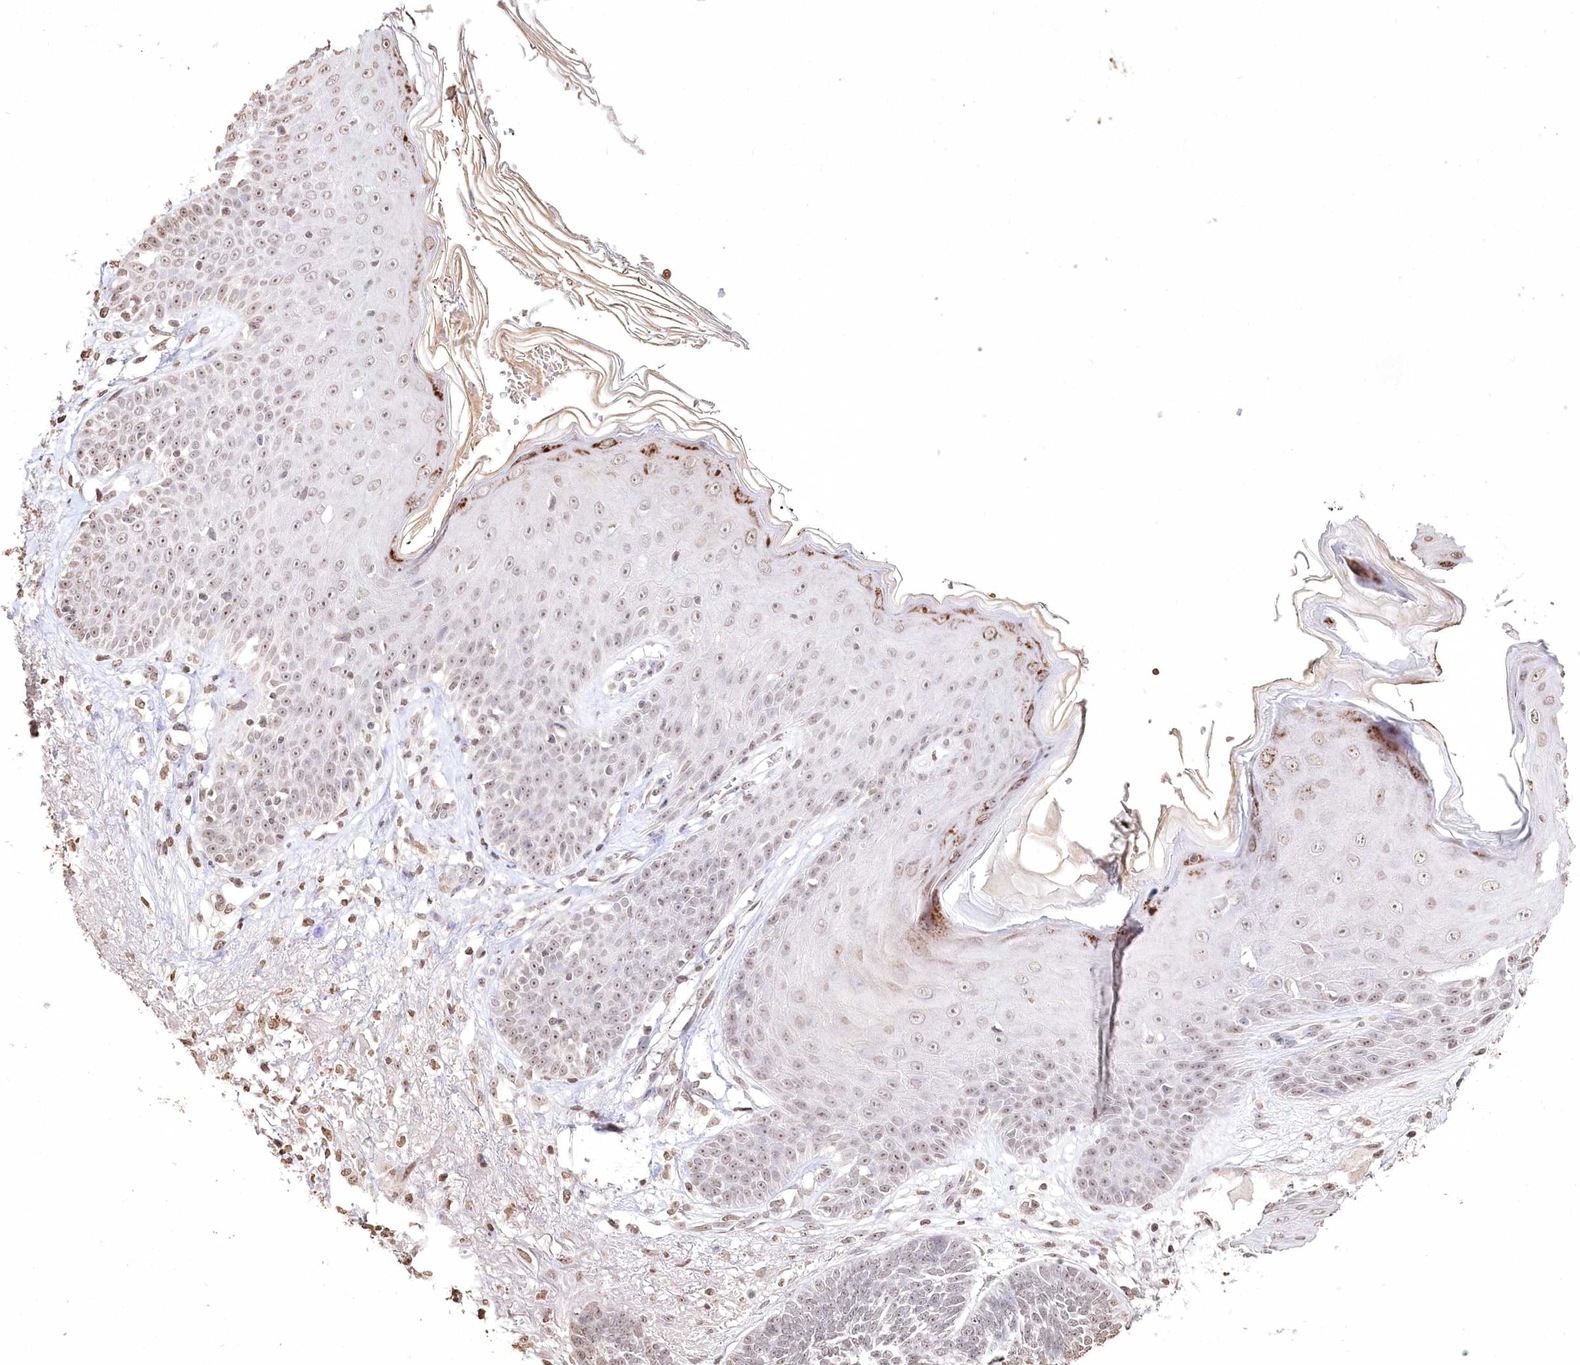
{"staining": {"intensity": "weak", "quantity": "<25%", "location": "nuclear"}, "tissue": "skin cancer", "cell_type": "Tumor cells", "image_type": "cancer", "snomed": [{"axis": "morphology", "description": "Normal tissue, NOS"}, {"axis": "morphology", "description": "Basal cell carcinoma"}, {"axis": "topography", "description": "Skin"}], "caption": "Basal cell carcinoma (skin) was stained to show a protein in brown. There is no significant expression in tumor cells.", "gene": "DMXL1", "patient": {"sex": "male", "age": 64}}